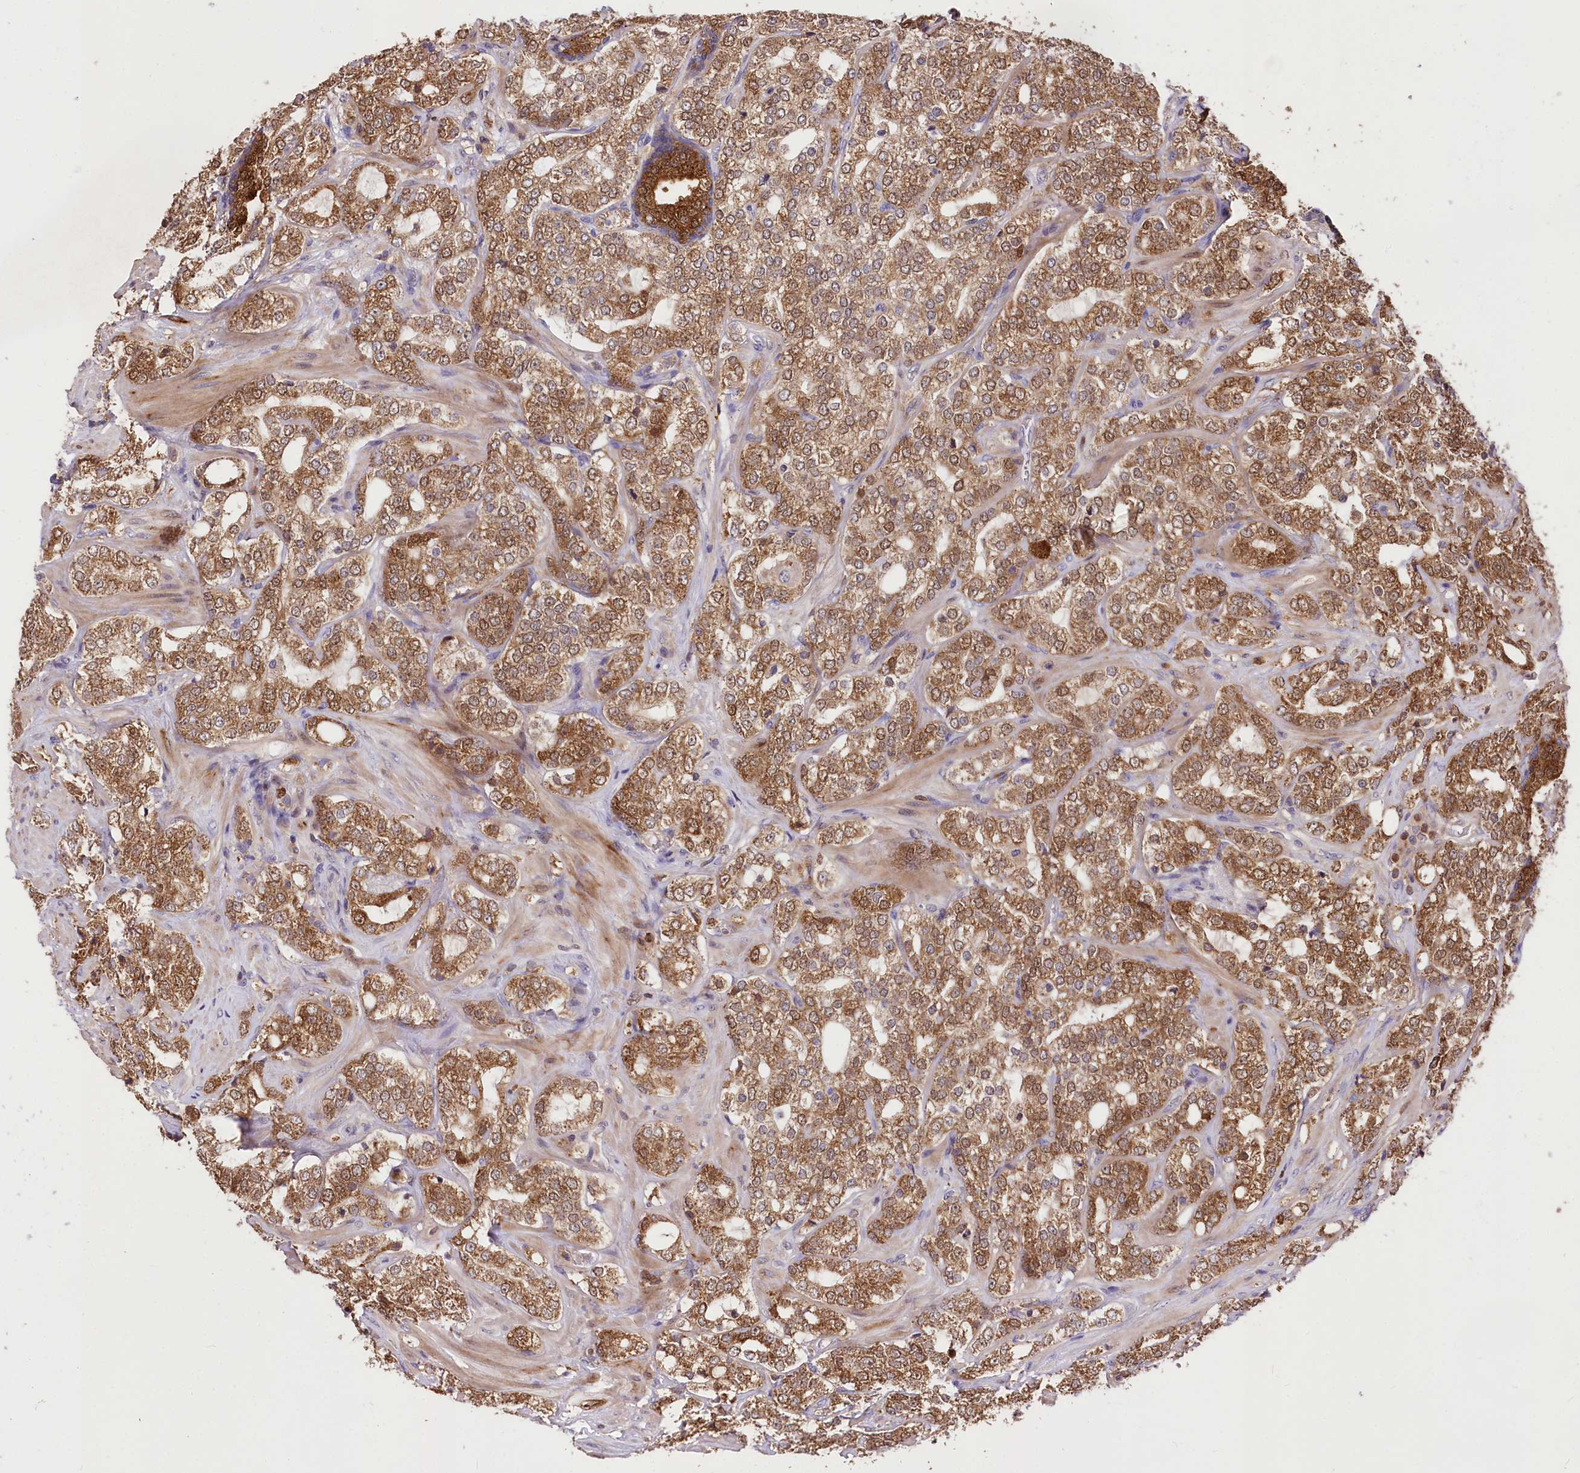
{"staining": {"intensity": "moderate", "quantity": ">75%", "location": "cytoplasmic/membranous,nuclear"}, "tissue": "prostate cancer", "cell_type": "Tumor cells", "image_type": "cancer", "snomed": [{"axis": "morphology", "description": "Adenocarcinoma, High grade"}, {"axis": "topography", "description": "Prostate"}], "caption": "Prostate cancer (high-grade adenocarcinoma) stained with a protein marker demonstrates moderate staining in tumor cells.", "gene": "SERGEF", "patient": {"sex": "male", "age": 64}}